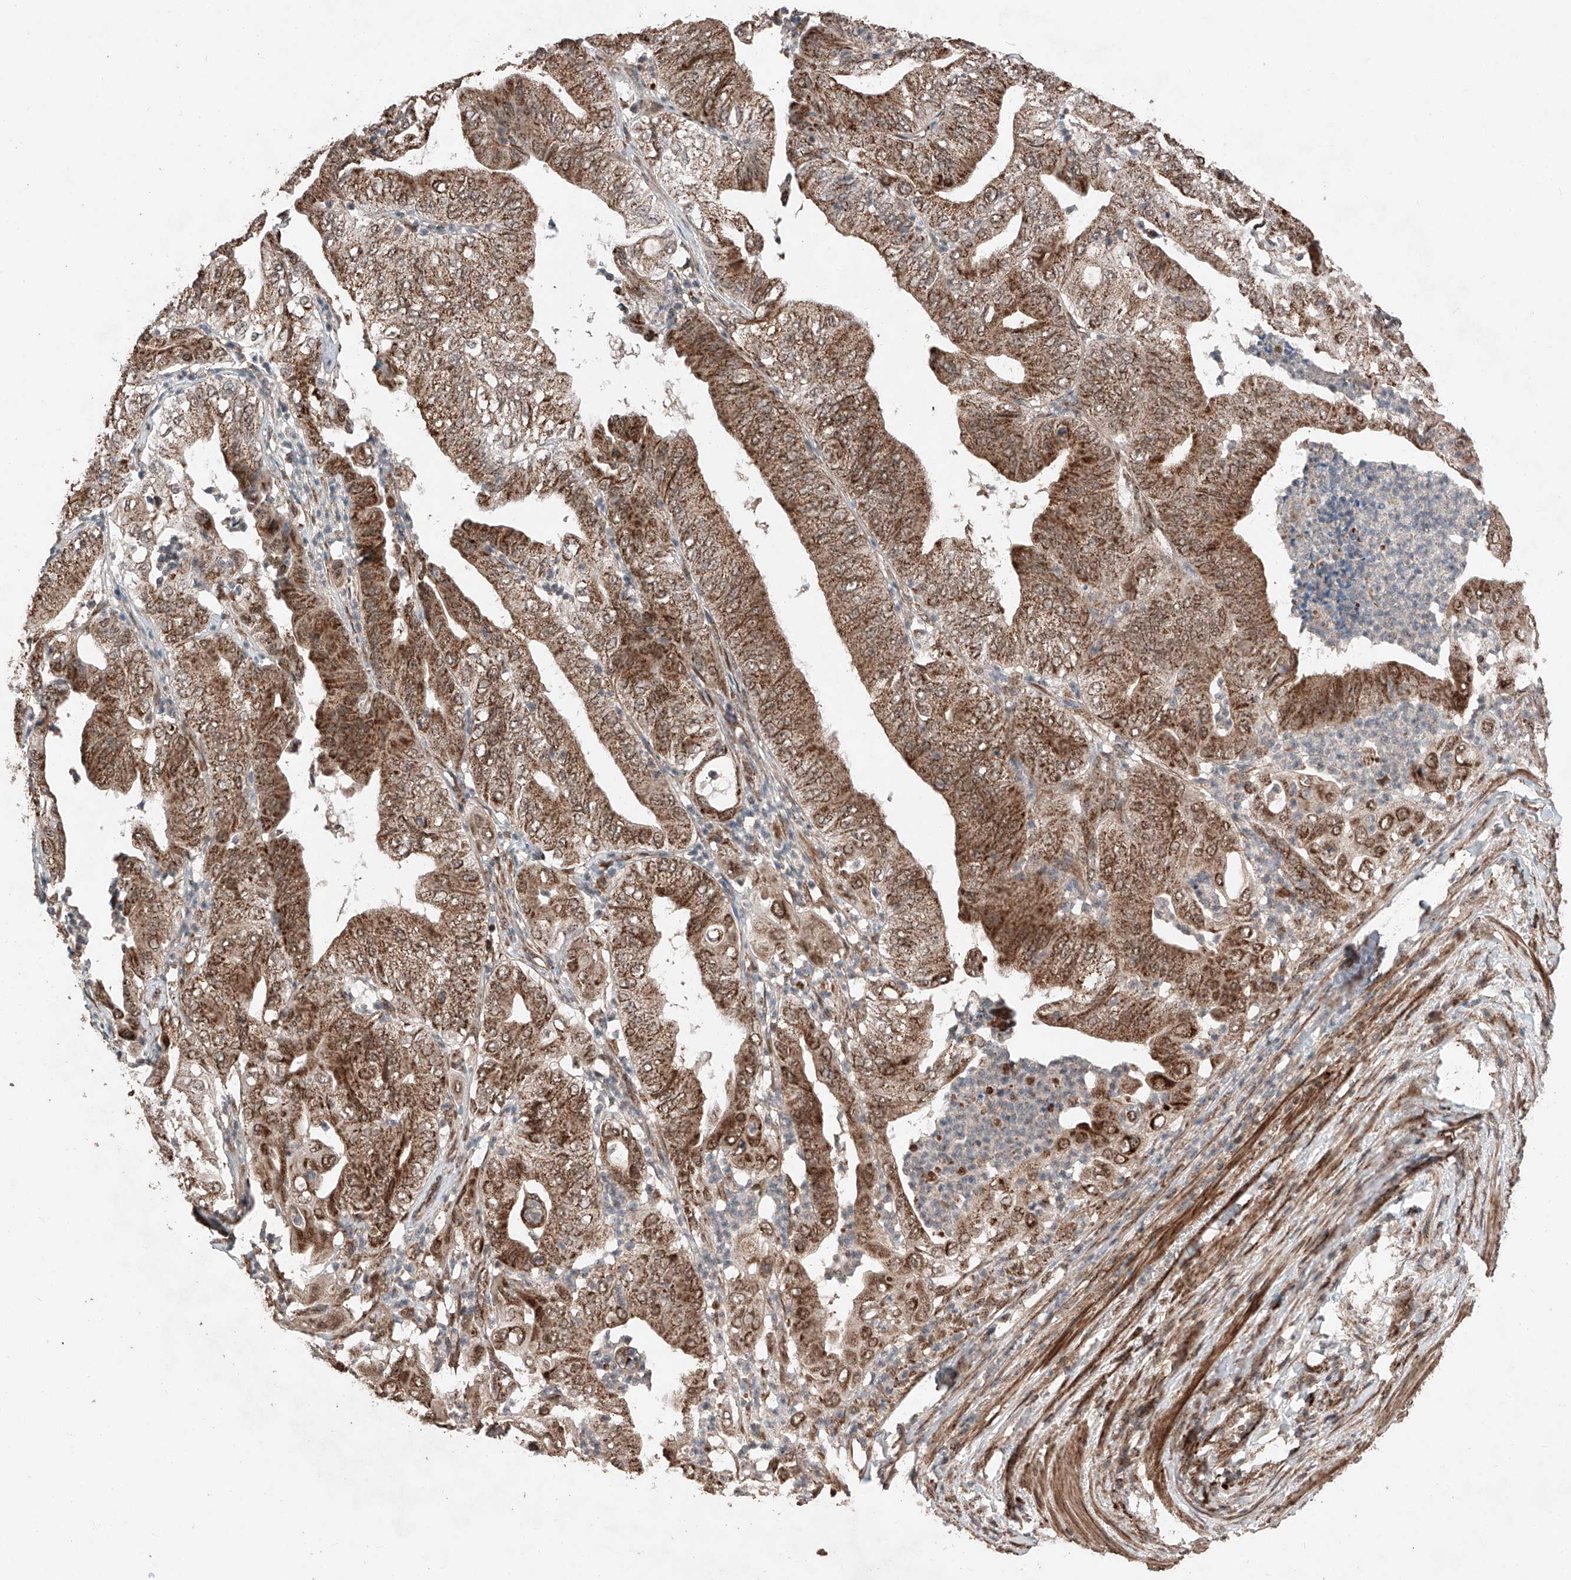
{"staining": {"intensity": "moderate", "quantity": ">75%", "location": "cytoplasmic/membranous"}, "tissue": "pancreatic cancer", "cell_type": "Tumor cells", "image_type": "cancer", "snomed": [{"axis": "morphology", "description": "Adenocarcinoma, NOS"}, {"axis": "topography", "description": "Pancreas"}], "caption": "The histopathology image shows a brown stain indicating the presence of a protein in the cytoplasmic/membranous of tumor cells in pancreatic cancer.", "gene": "ZSCAN29", "patient": {"sex": "female", "age": 77}}